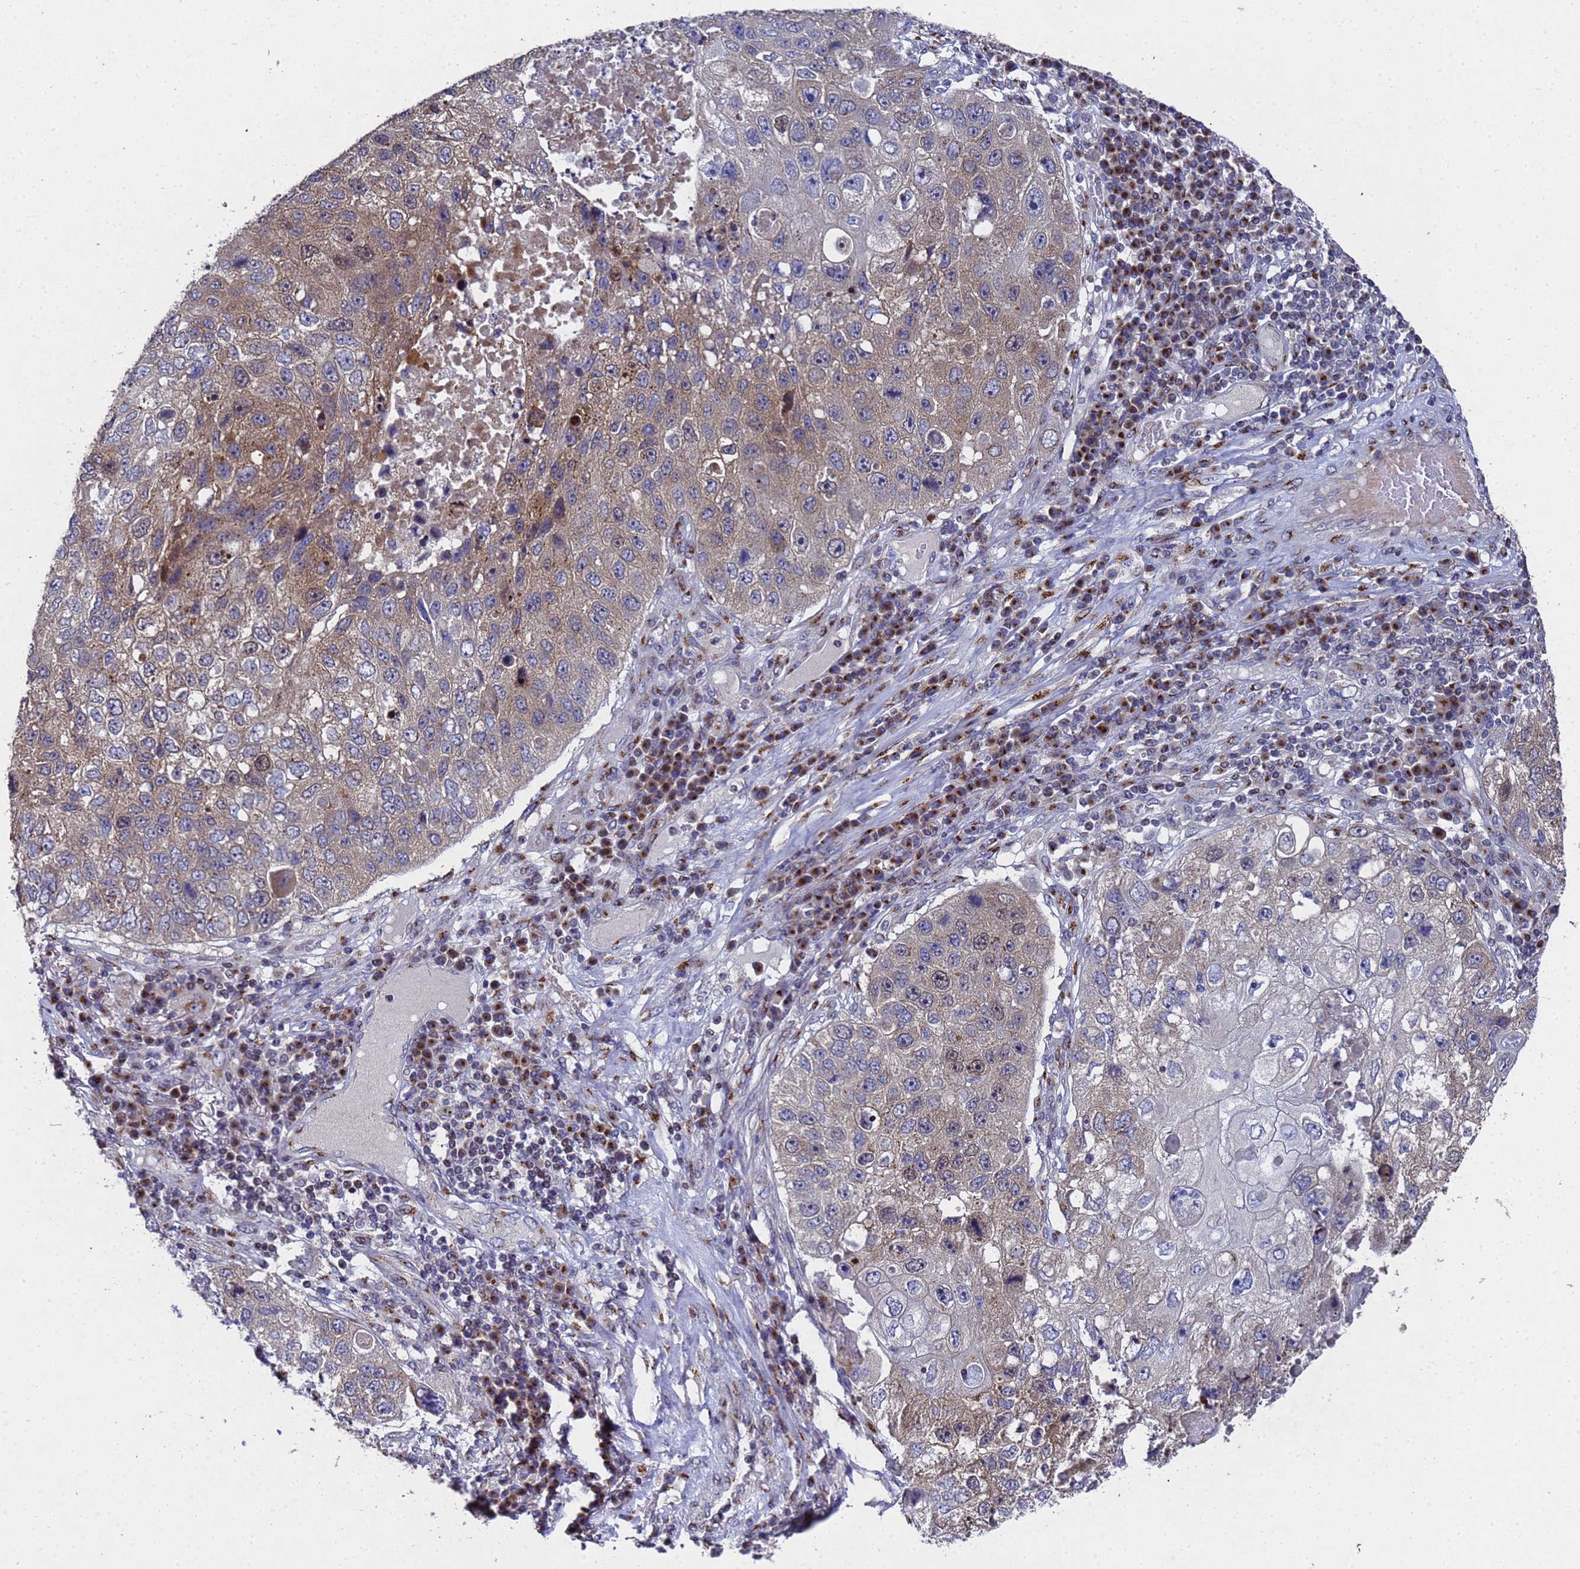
{"staining": {"intensity": "moderate", "quantity": "<25%", "location": "cytoplasmic/membranous"}, "tissue": "lung cancer", "cell_type": "Tumor cells", "image_type": "cancer", "snomed": [{"axis": "morphology", "description": "Squamous cell carcinoma, NOS"}, {"axis": "topography", "description": "Lung"}], "caption": "Immunohistochemical staining of squamous cell carcinoma (lung) displays low levels of moderate cytoplasmic/membranous protein staining in about <25% of tumor cells.", "gene": "NSUN6", "patient": {"sex": "male", "age": 61}}